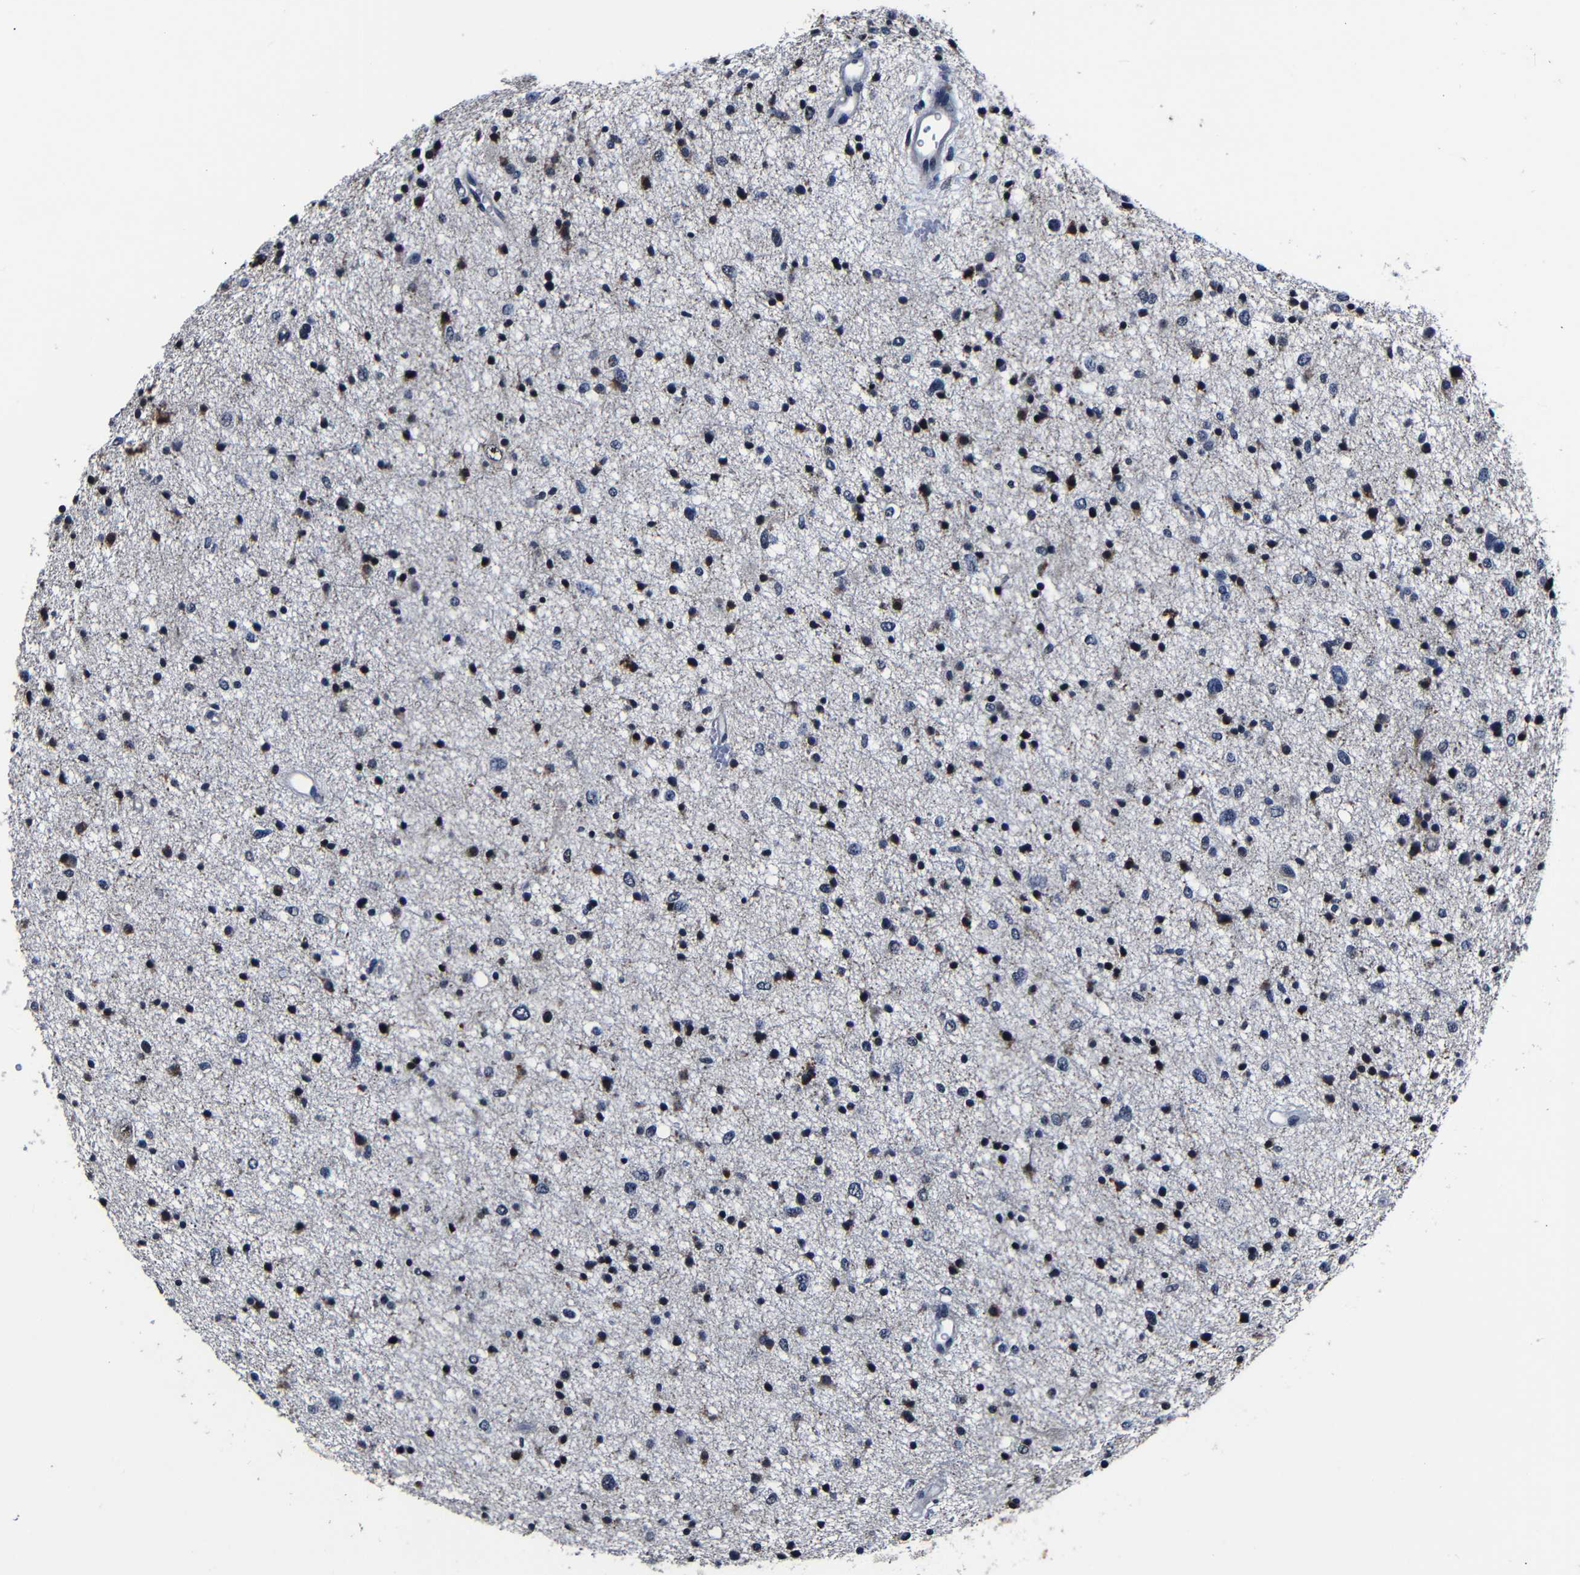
{"staining": {"intensity": "moderate", "quantity": "25%-75%", "location": "cytoplasmic/membranous"}, "tissue": "glioma", "cell_type": "Tumor cells", "image_type": "cancer", "snomed": [{"axis": "morphology", "description": "Glioma, malignant, Low grade"}, {"axis": "topography", "description": "Brain"}], "caption": "Moderate cytoplasmic/membranous protein expression is seen in approximately 25%-75% of tumor cells in malignant glioma (low-grade). The staining is performed using DAB brown chromogen to label protein expression. The nuclei are counter-stained blue using hematoxylin.", "gene": "DEPP1", "patient": {"sex": "female", "age": 37}}